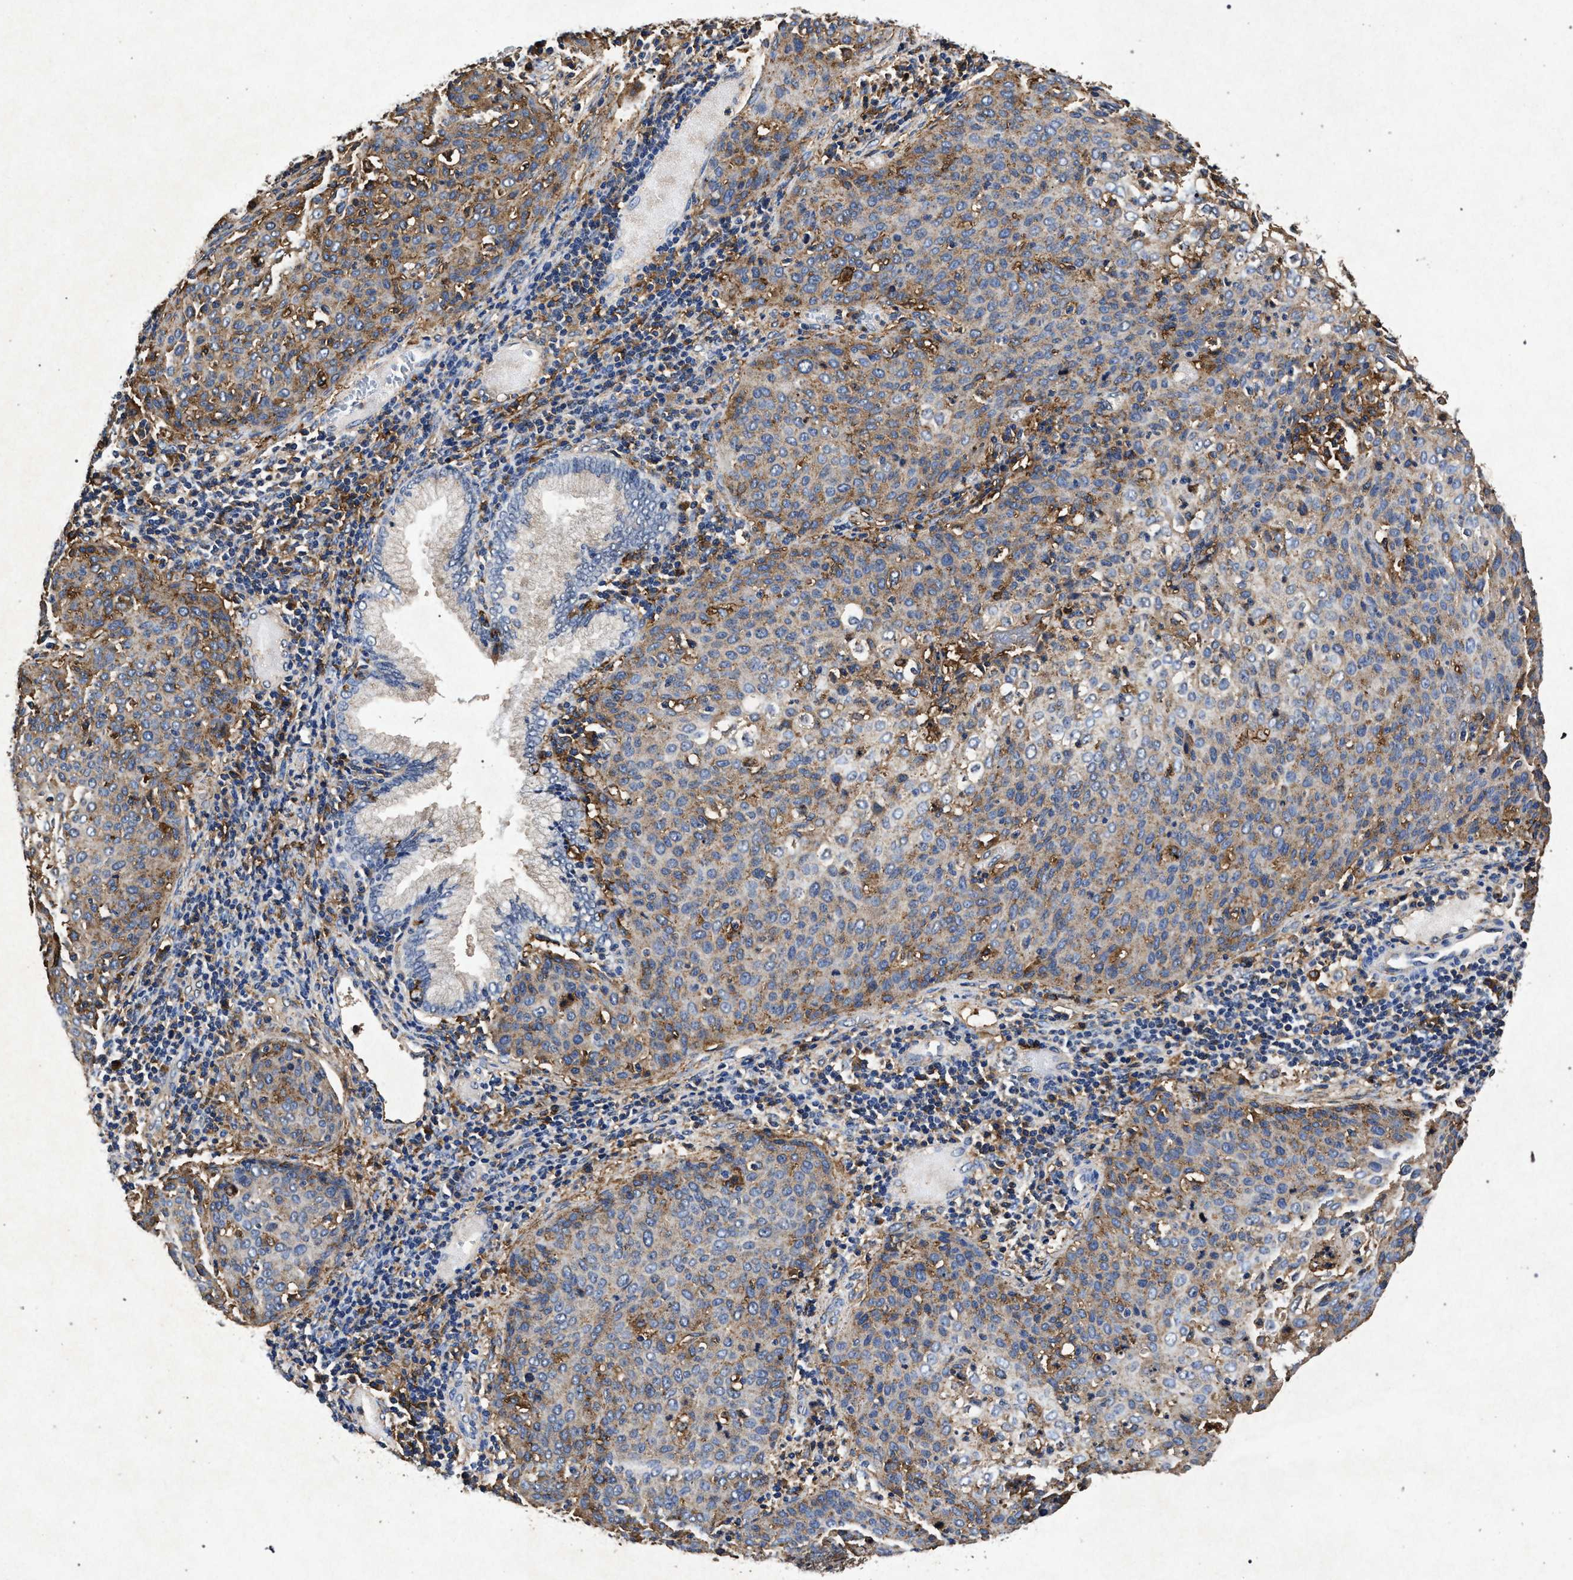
{"staining": {"intensity": "moderate", "quantity": "25%-75%", "location": "cytoplasmic/membranous"}, "tissue": "cervical cancer", "cell_type": "Tumor cells", "image_type": "cancer", "snomed": [{"axis": "morphology", "description": "Squamous cell carcinoma, NOS"}, {"axis": "topography", "description": "Cervix"}], "caption": "Protein expression analysis of human cervical cancer (squamous cell carcinoma) reveals moderate cytoplasmic/membranous staining in approximately 25%-75% of tumor cells.", "gene": "MARCKS", "patient": {"sex": "female", "age": 38}}